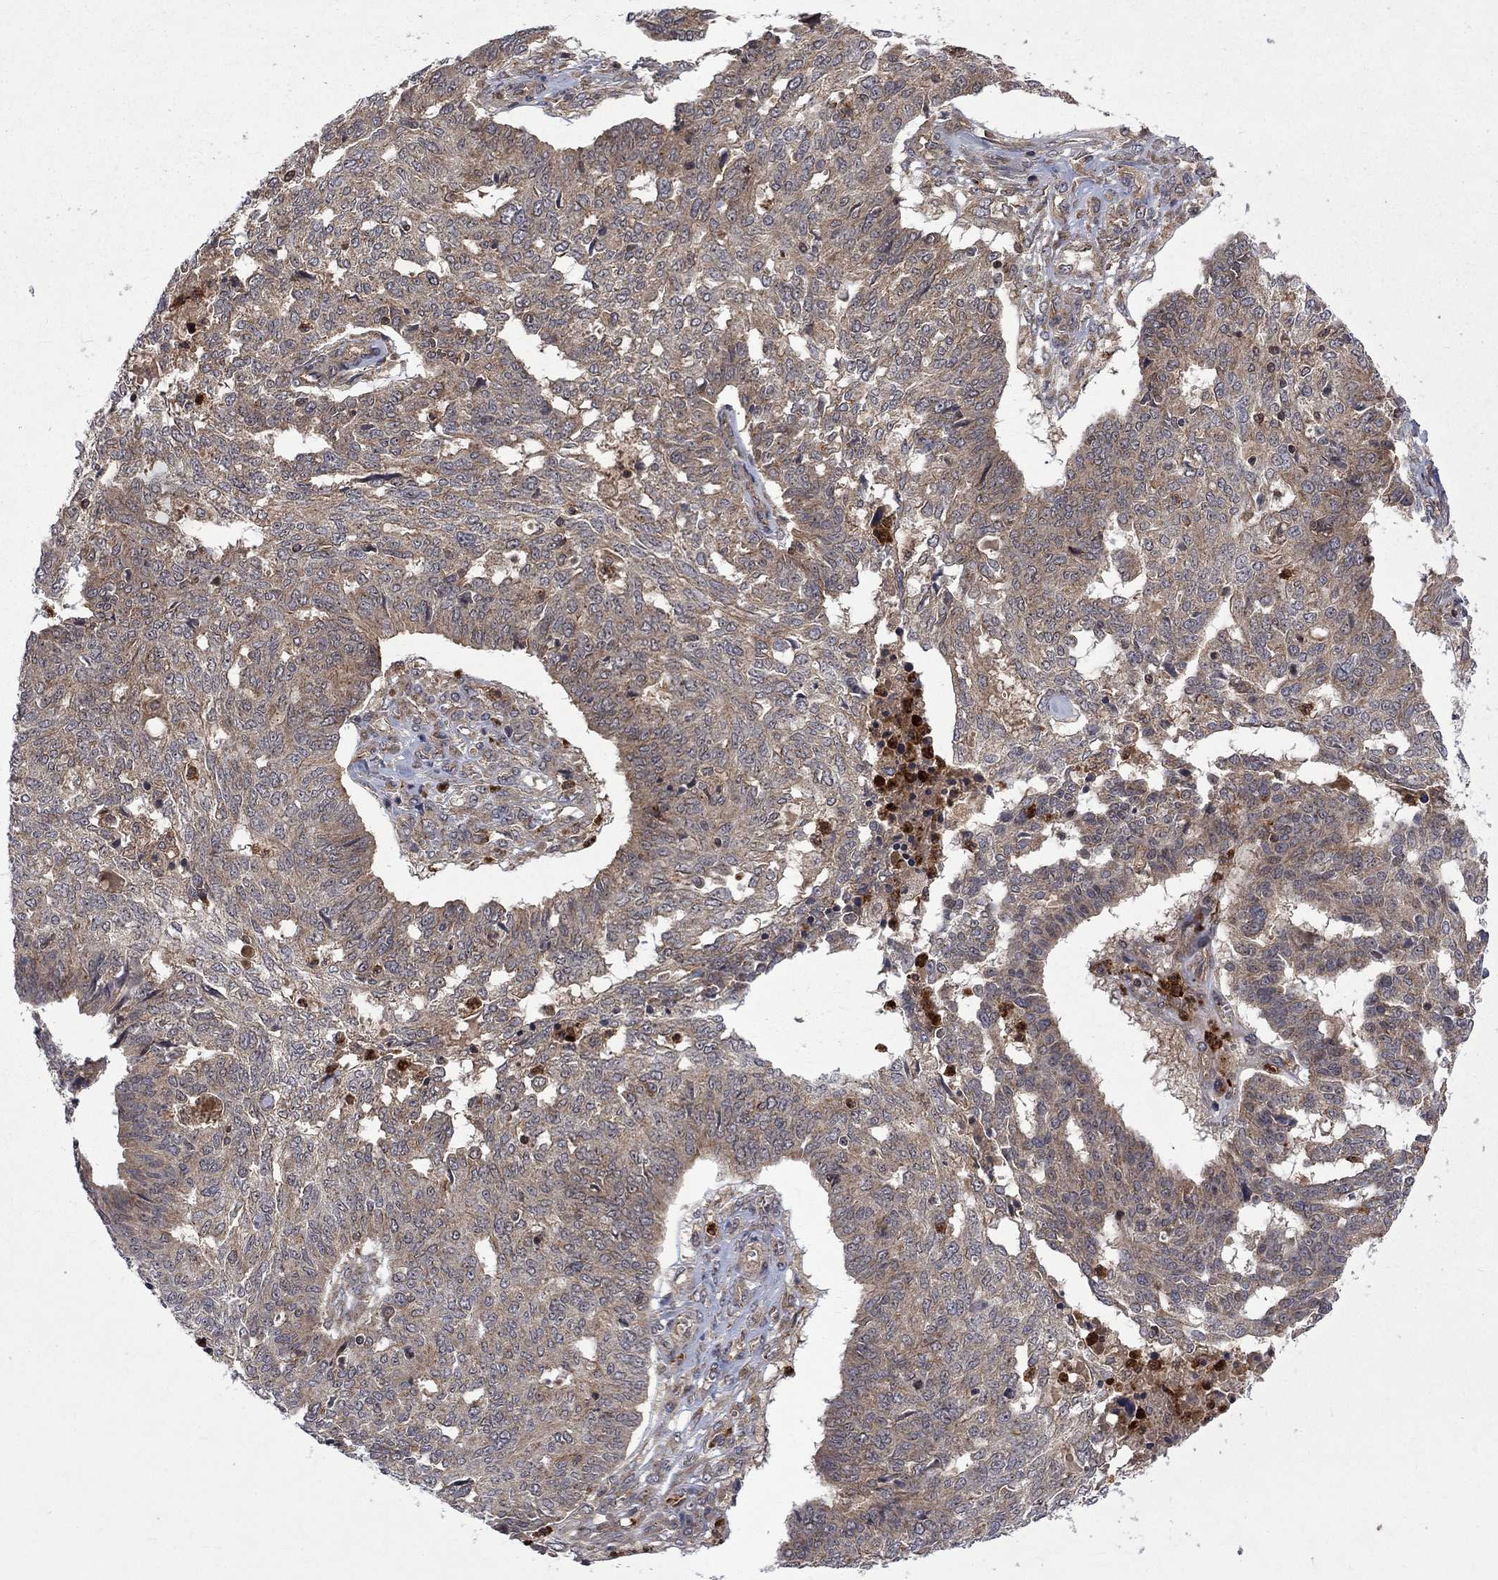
{"staining": {"intensity": "weak", "quantity": ">75%", "location": "cytoplasmic/membranous"}, "tissue": "ovarian cancer", "cell_type": "Tumor cells", "image_type": "cancer", "snomed": [{"axis": "morphology", "description": "Cystadenocarcinoma, serous, NOS"}, {"axis": "topography", "description": "Ovary"}], "caption": "Serous cystadenocarcinoma (ovarian) was stained to show a protein in brown. There is low levels of weak cytoplasmic/membranous staining in approximately >75% of tumor cells.", "gene": "TMEM33", "patient": {"sex": "female", "age": 67}}